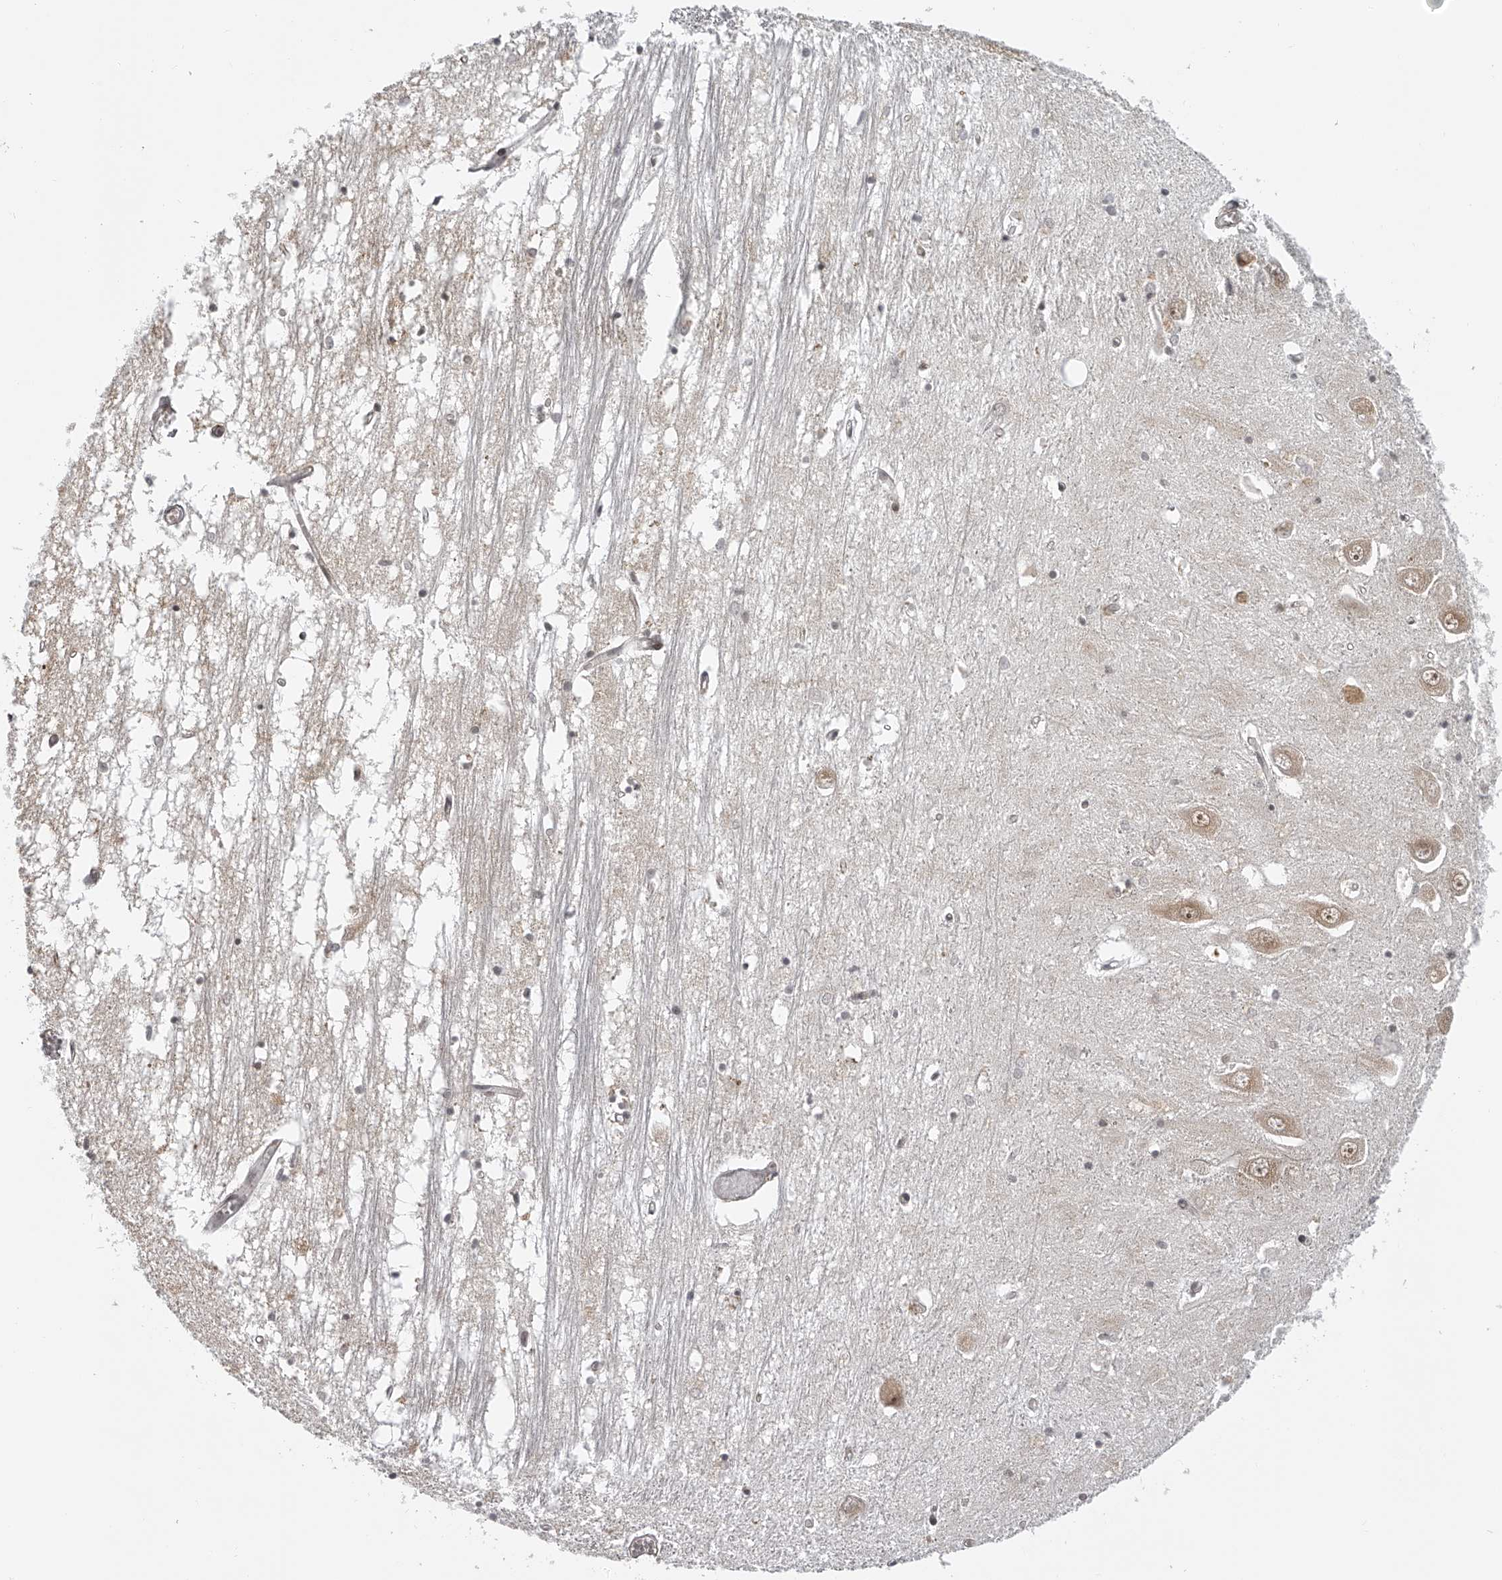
{"staining": {"intensity": "weak", "quantity": "<25%", "location": "cytoplasmic/membranous"}, "tissue": "hippocampus", "cell_type": "Glial cells", "image_type": "normal", "snomed": [{"axis": "morphology", "description": "Normal tissue, NOS"}, {"axis": "topography", "description": "Hippocampus"}], "caption": "High magnification brightfield microscopy of unremarkable hippocampus stained with DAB (brown) and counterstained with hematoxylin (blue): glial cells show no significant staining. (Stains: DAB (3,3'-diaminobenzidine) immunohistochemistry (IHC) with hematoxylin counter stain, Microscopy: brightfield microscopy at high magnification).", "gene": "ODF2L", "patient": {"sex": "male", "age": 70}}